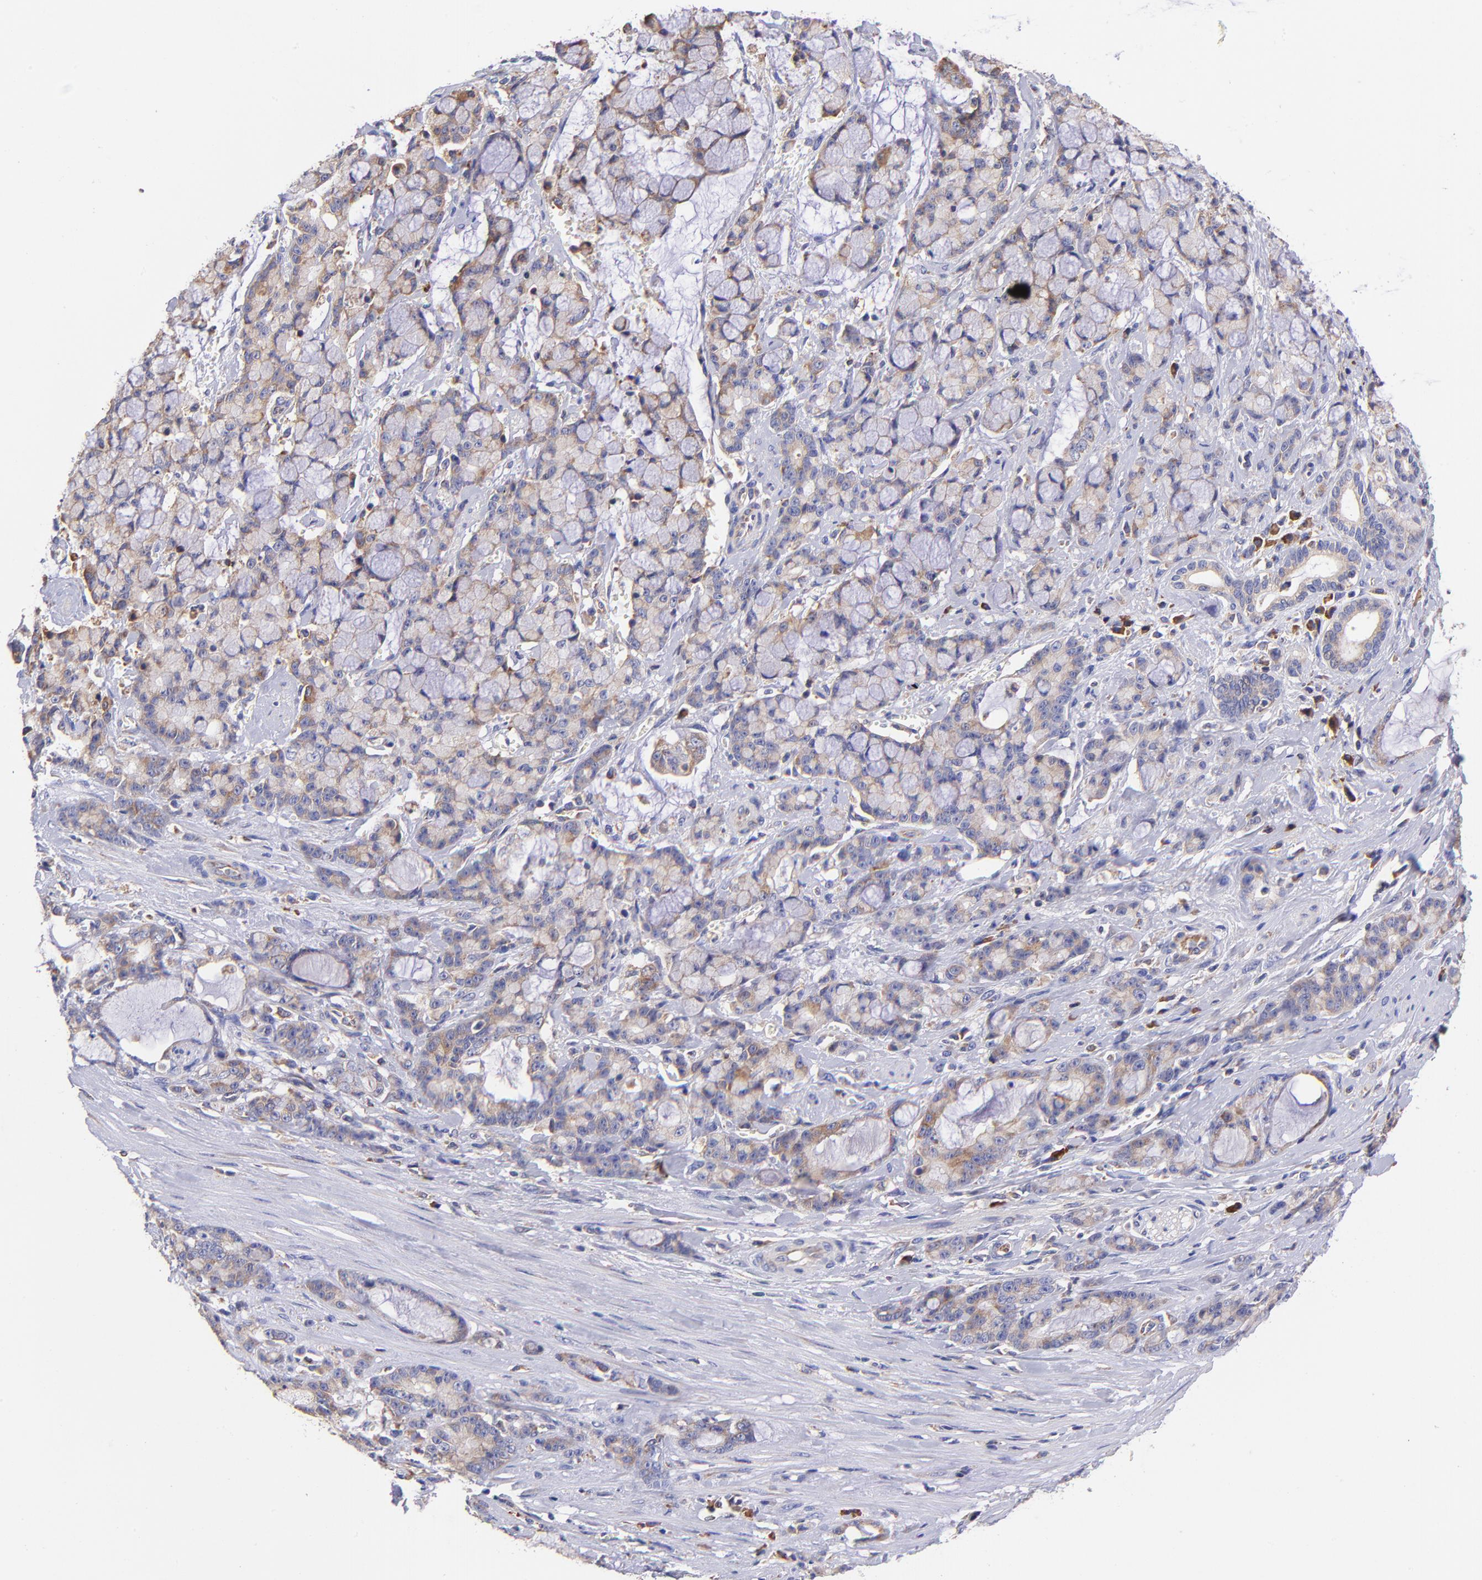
{"staining": {"intensity": "weak", "quantity": ">75%", "location": "cytoplasmic/membranous"}, "tissue": "pancreatic cancer", "cell_type": "Tumor cells", "image_type": "cancer", "snomed": [{"axis": "morphology", "description": "Adenocarcinoma, NOS"}, {"axis": "topography", "description": "Pancreas"}], "caption": "This photomicrograph reveals pancreatic cancer stained with immunohistochemistry to label a protein in brown. The cytoplasmic/membranous of tumor cells show weak positivity for the protein. Nuclei are counter-stained blue.", "gene": "PREX1", "patient": {"sex": "female", "age": 73}}